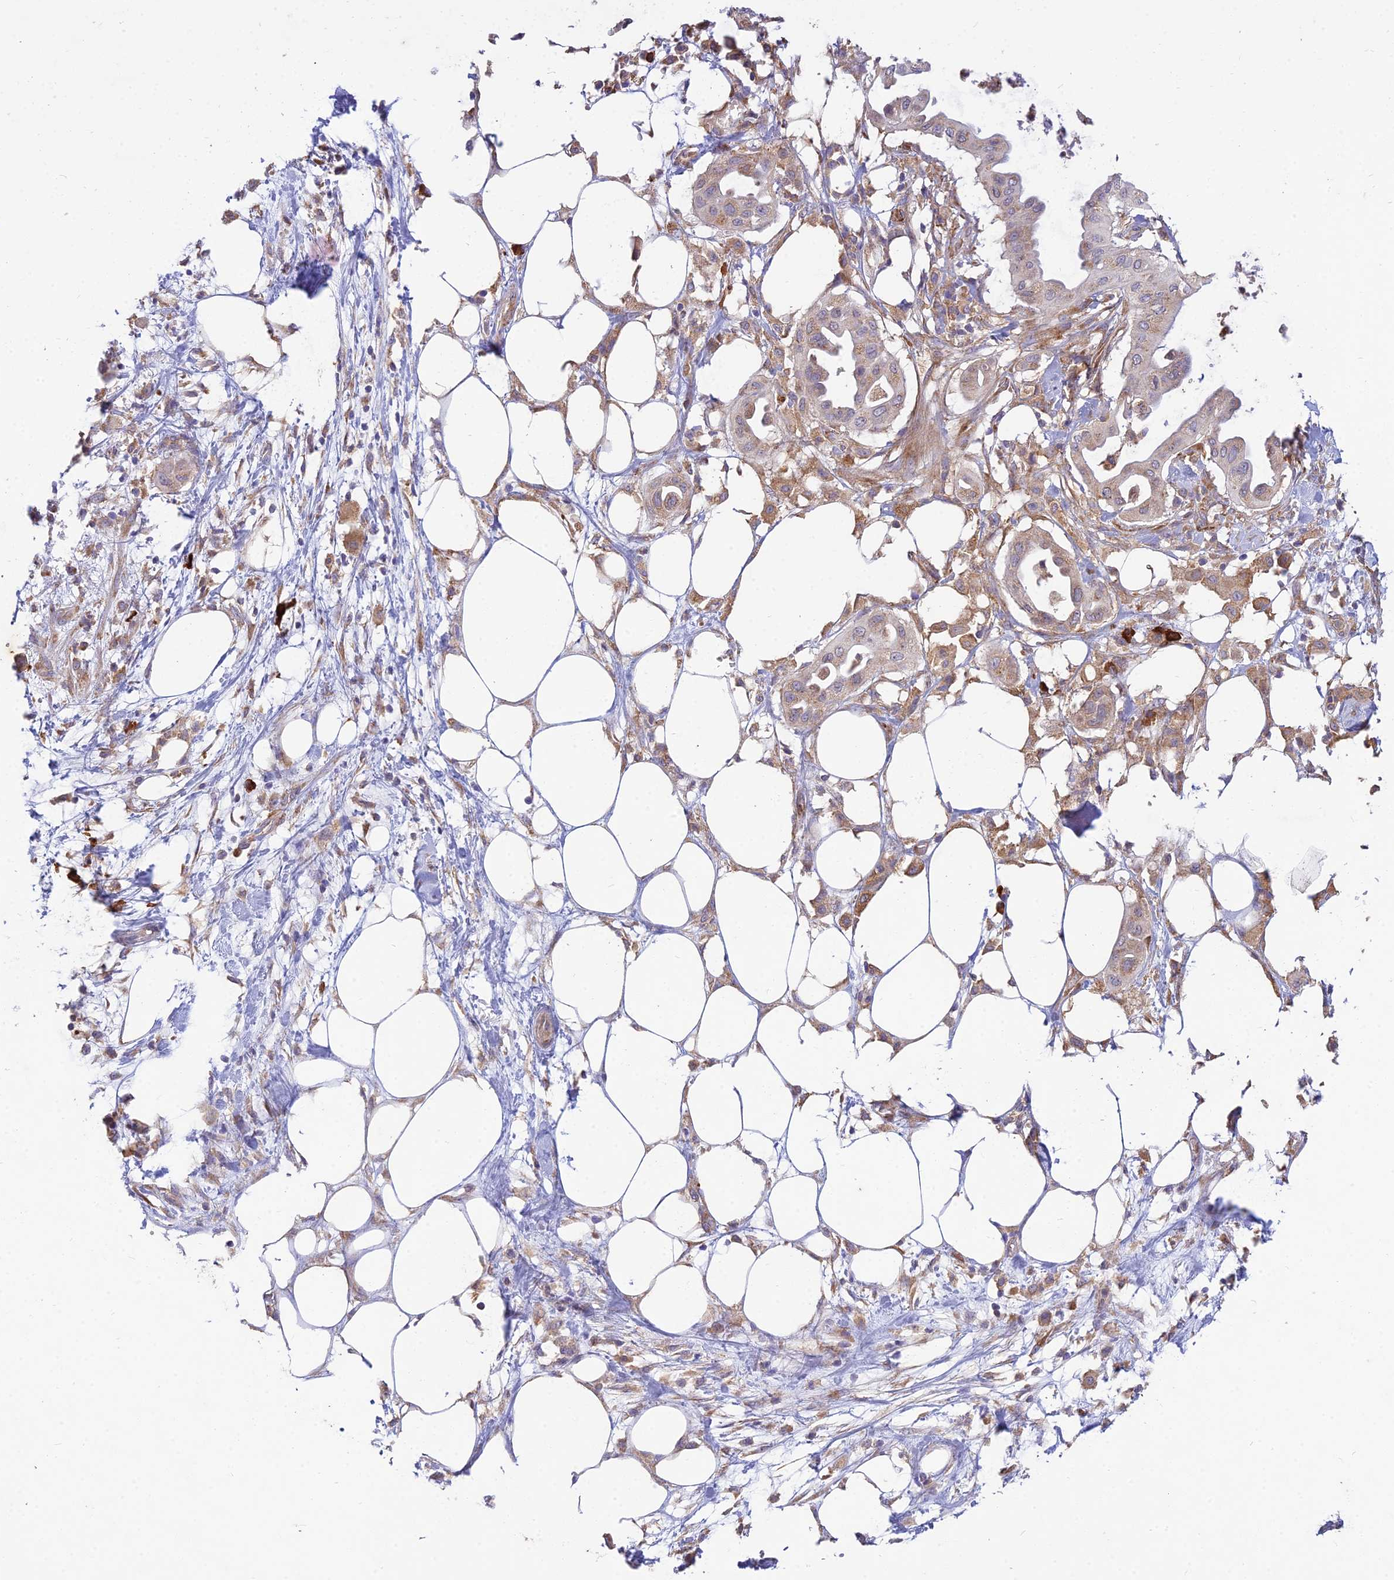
{"staining": {"intensity": "moderate", "quantity": "25%-75%", "location": "cytoplasmic/membranous"}, "tissue": "pancreatic cancer", "cell_type": "Tumor cells", "image_type": "cancer", "snomed": [{"axis": "morphology", "description": "Adenocarcinoma, NOS"}, {"axis": "topography", "description": "Pancreas"}], "caption": "High-magnification brightfield microscopy of pancreatic cancer (adenocarcinoma) stained with DAB (3,3'-diaminobenzidine) (brown) and counterstained with hematoxylin (blue). tumor cells exhibit moderate cytoplasmic/membranous staining is present in about25%-75% of cells. (DAB IHC, brown staining for protein, blue staining for nuclei).", "gene": "NXNL2", "patient": {"sex": "male", "age": 68}}